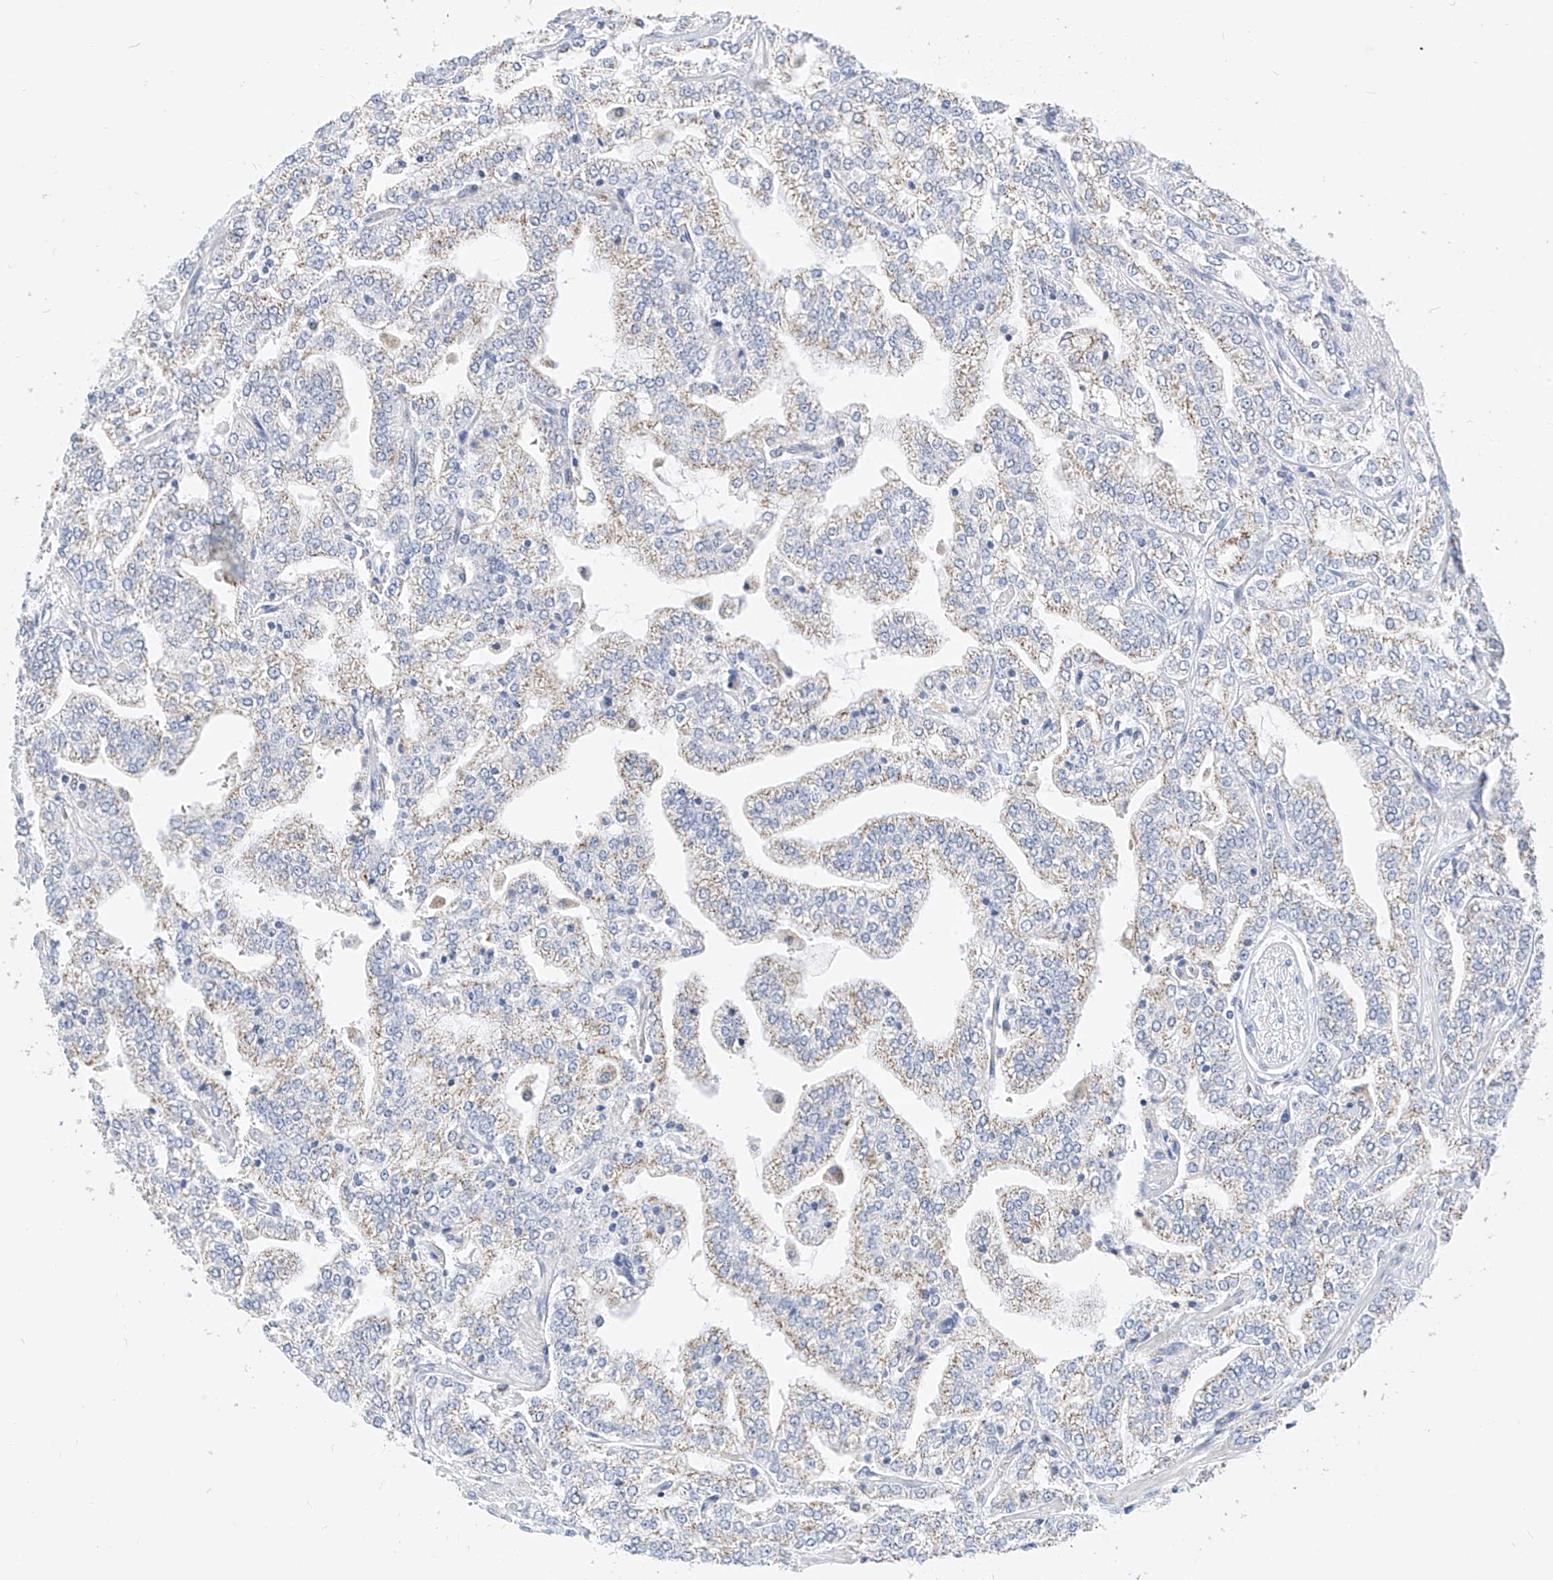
{"staining": {"intensity": "weak", "quantity": ">75%", "location": "cytoplasmic/membranous"}, "tissue": "prostate cancer", "cell_type": "Tumor cells", "image_type": "cancer", "snomed": [{"axis": "morphology", "description": "Adenocarcinoma, High grade"}, {"axis": "topography", "description": "Prostate"}], "caption": "Protein expression analysis of prostate cancer displays weak cytoplasmic/membranous staining in approximately >75% of tumor cells. The staining was performed using DAB (3,3'-diaminobenzidine), with brown indicating positive protein expression. Nuclei are stained blue with hematoxylin.", "gene": "RASA2", "patient": {"sex": "male", "age": 64}}